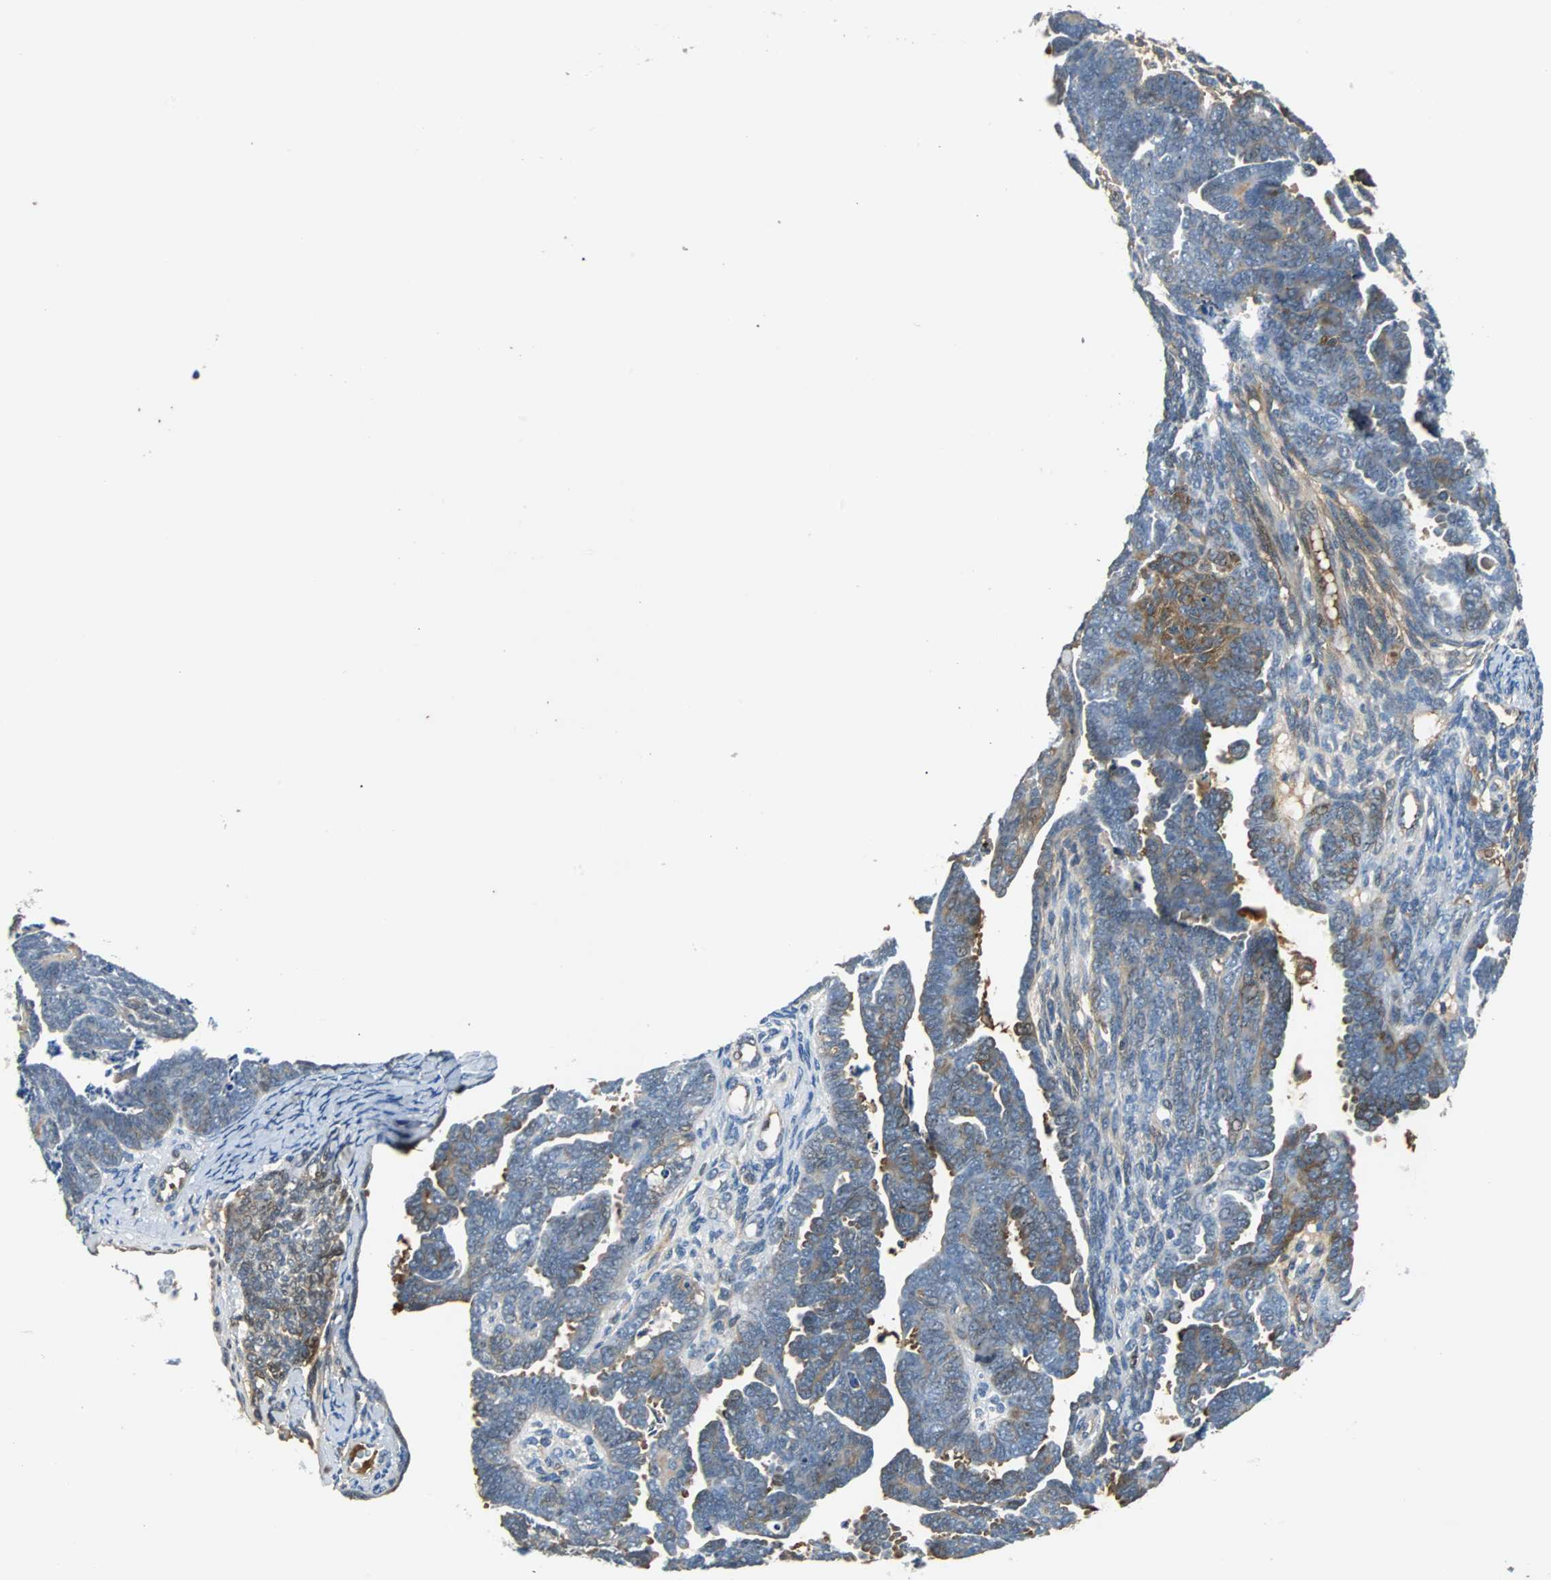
{"staining": {"intensity": "moderate", "quantity": "25%-75%", "location": "cytoplasmic/membranous"}, "tissue": "endometrial cancer", "cell_type": "Tumor cells", "image_type": "cancer", "snomed": [{"axis": "morphology", "description": "Neoplasm, malignant, NOS"}, {"axis": "topography", "description": "Endometrium"}], "caption": "The image demonstrates immunohistochemical staining of endometrial cancer (neoplasm (malignant)). There is moderate cytoplasmic/membranous positivity is seen in about 25%-75% of tumor cells.", "gene": "FHL2", "patient": {"sex": "female", "age": 74}}